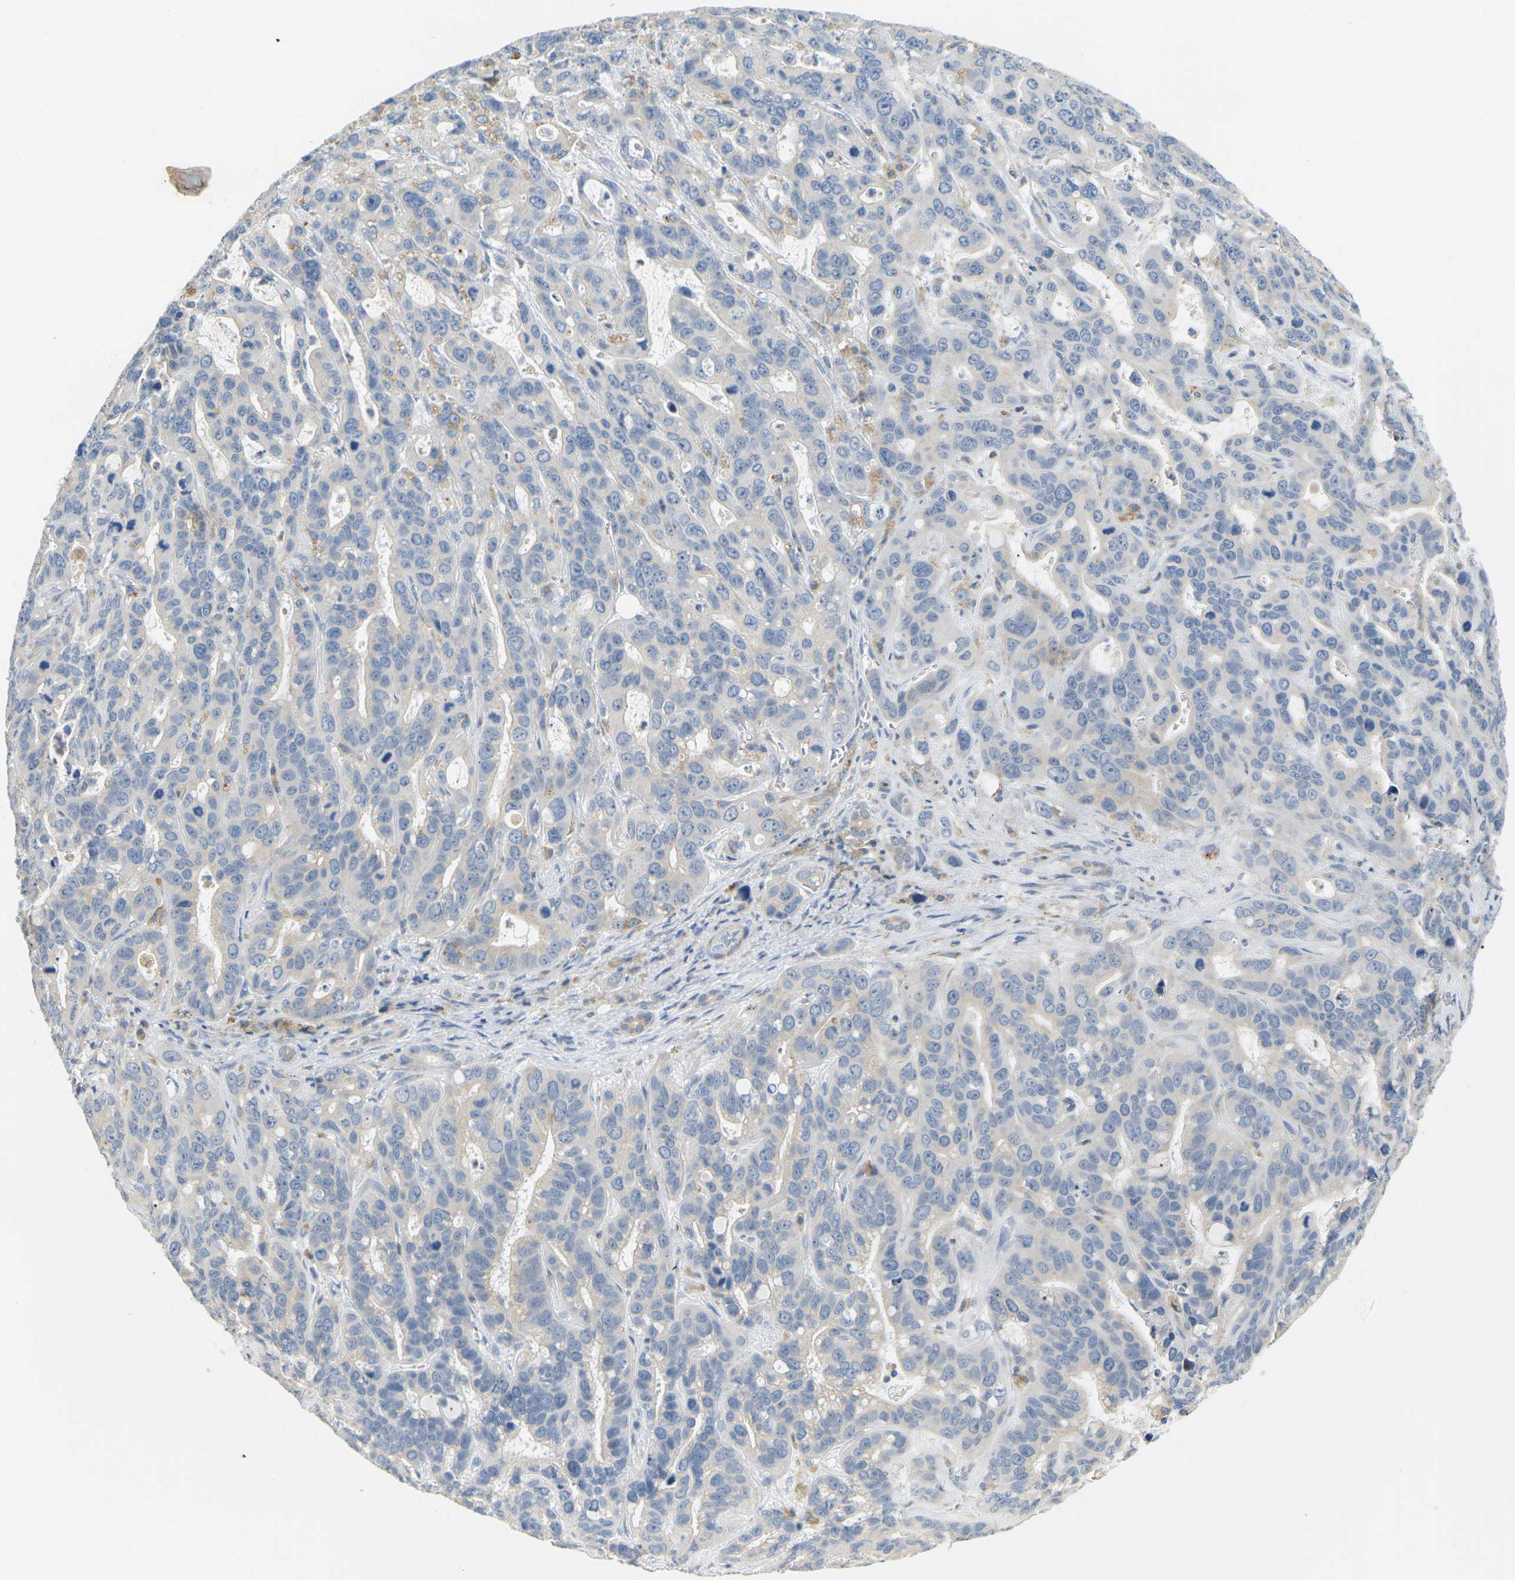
{"staining": {"intensity": "weak", "quantity": "25%-75%", "location": "cytoplasmic/membranous"}, "tissue": "liver cancer", "cell_type": "Tumor cells", "image_type": "cancer", "snomed": [{"axis": "morphology", "description": "Cholangiocarcinoma"}, {"axis": "topography", "description": "Liver"}], "caption": "This photomicrograph shows IHC staining of human liver cancer, with low weak cytoplasmic/membranous positivity in approximately 25%-75% of tumor cells.", "gene": "CD300E", "patient": {"sex": "female", "age": 65}}